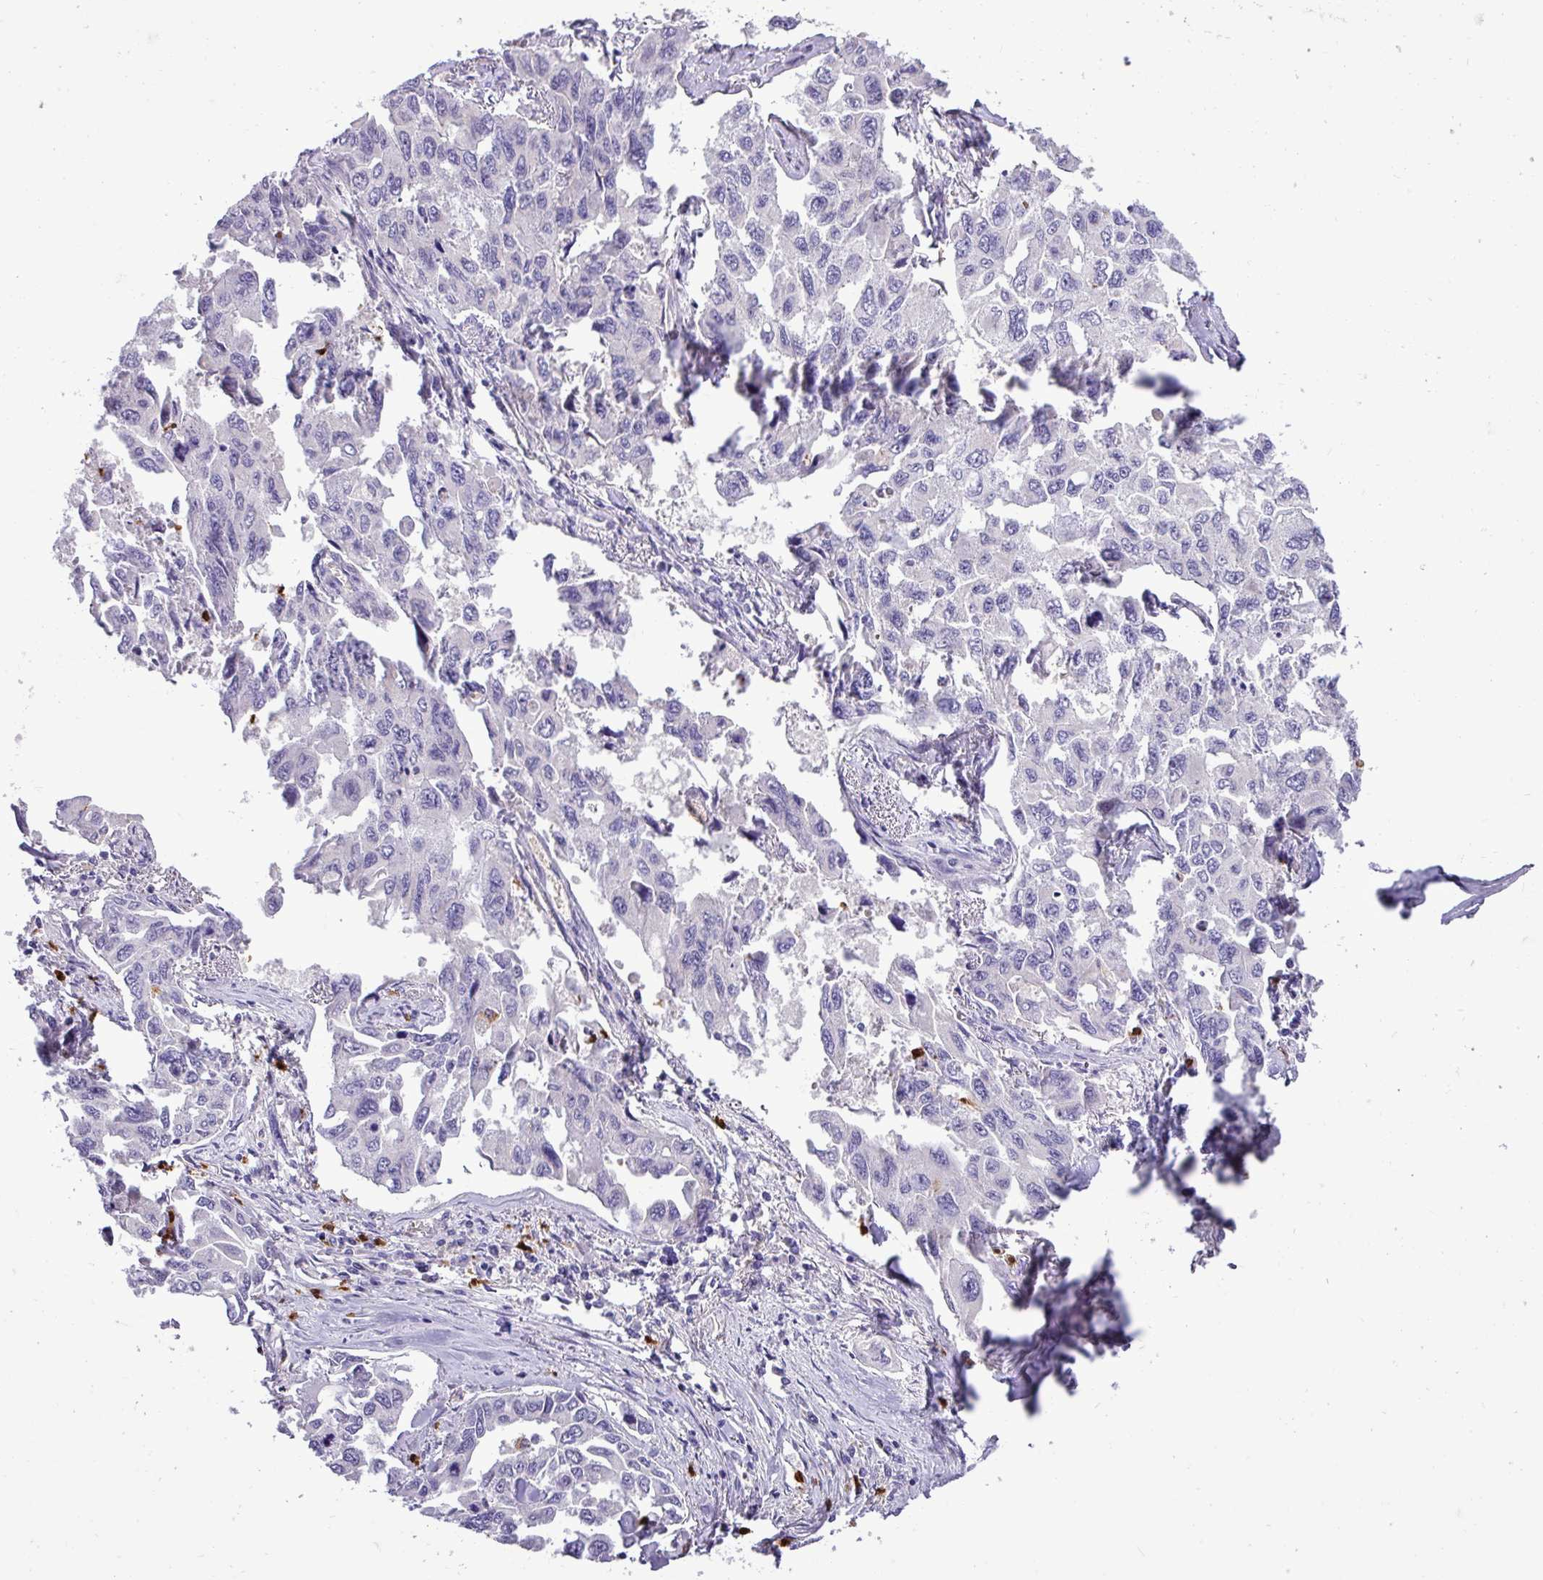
{"staining": {"intensity": "negative", "quantity": "none", "location": "none"}, "tissue": "lung cancer", "cell_type": "Tumor cells", "image_type": "cancer", "snomed": [{"axis": "morphology", "description": "Adenocarcinoma, NOS"}, {"axis": "topography", "description": "Lung"}], "caption": "Human lung cancer (adenocarcinoma) stained for a protein using immunohistochemistry (IHC) shows no staining in tumor cells.", "gene": "MGAT4B", "patient": {"sex": "male", "age": 64}}